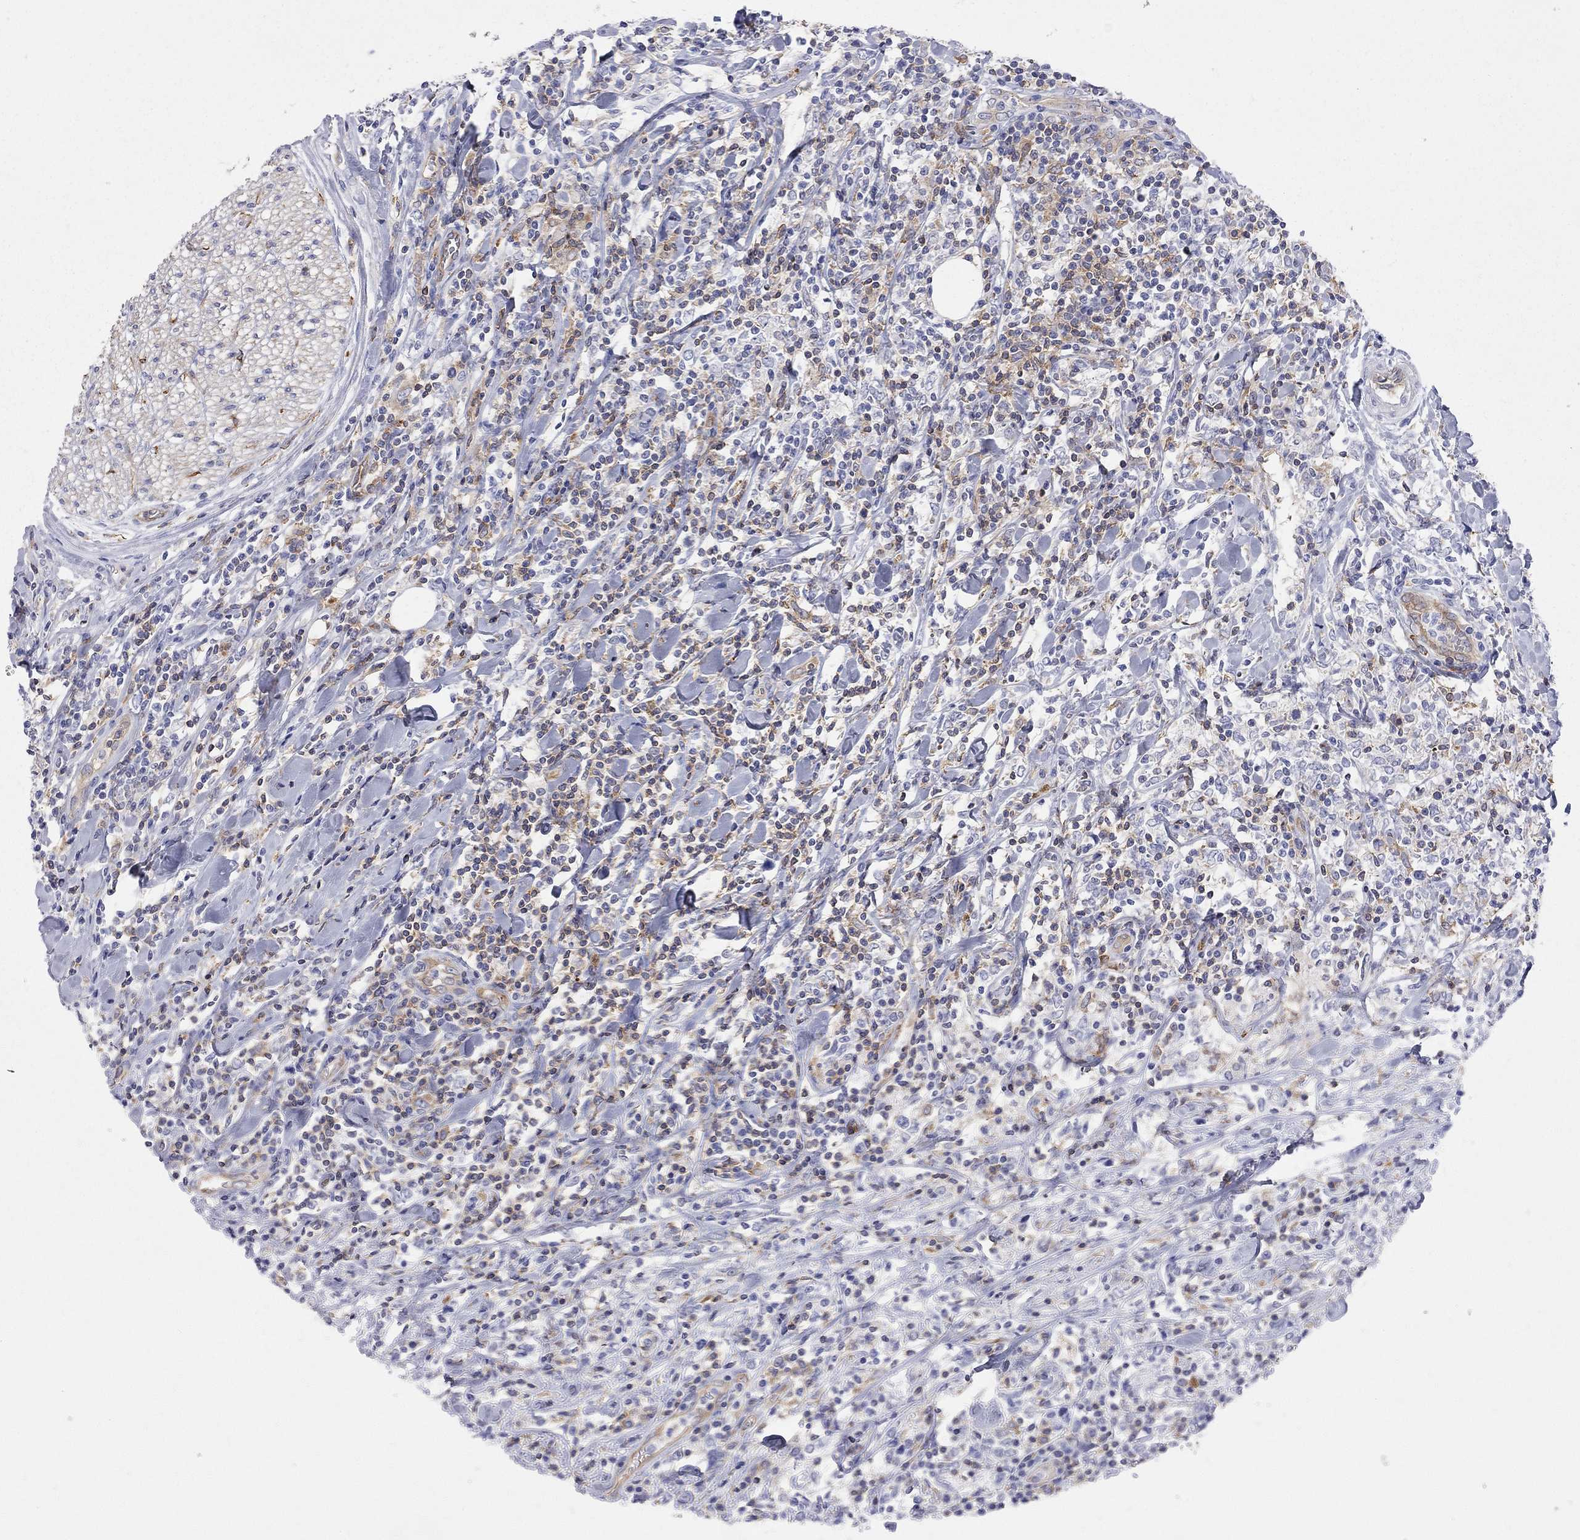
{"staining": {"intensity": "negative", "quantity": "none", "location": "none"}, "tissue": "lymphoma", "cell_type": "Tumor cells", "image_type": "cancer", "snomed": [{"axis": "morphology", "description": "Malignant lymphoma, non-Hodgkin's type, High grade"}, {"axis": "topography", "description": "Lymph node"}], "caption": "Immunohistochemistry (IHC) of high-grade malignant lymphoma, non-Hodgkin's type displays no positivity in tumor cells.", "gene": "ABI3", "patient": {"sex": "female", "age": 84}}